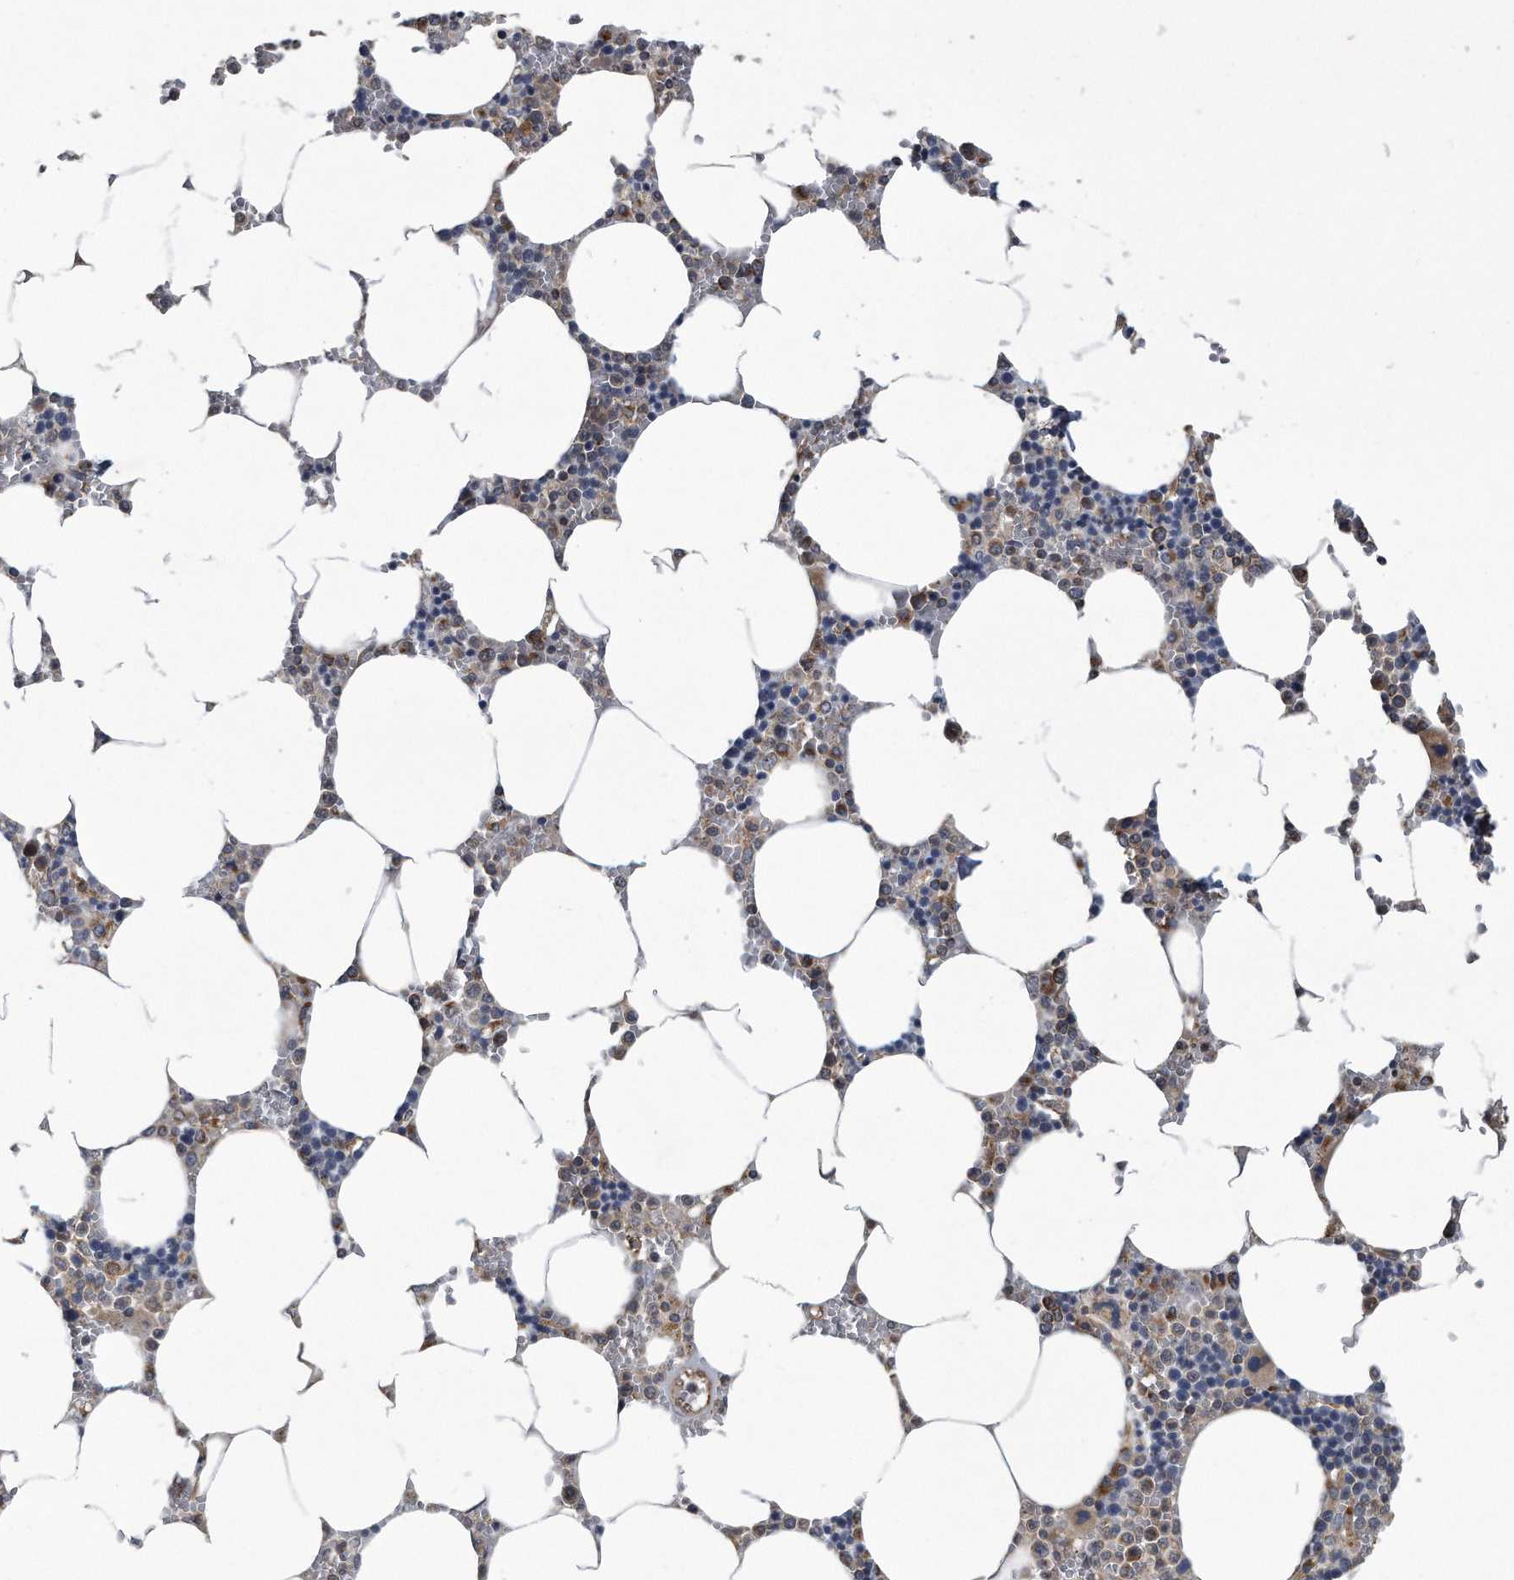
{"staining": {"intensity": "moderate", "quantity": "25%-75%", "location": "cytoplasmic/membranous"}, "tissue": "bone marrow", "cell_type": "Hematopoietic cells", "image_type": "normal", "snomed": [{"axis": "morphology", "description": "Normal tissue, NOS"}, {"axis": "topography", "description": "Bone marrow"}], "caption": "Immunohistochemistry of normal human bone marrow shows medium levels of moderate cytoplasmic/membranous expression in approximately 25%-75% of hematopoietic cells.", "gene": "LYRM4", "patient": {"sex": "male", "age": 70}}